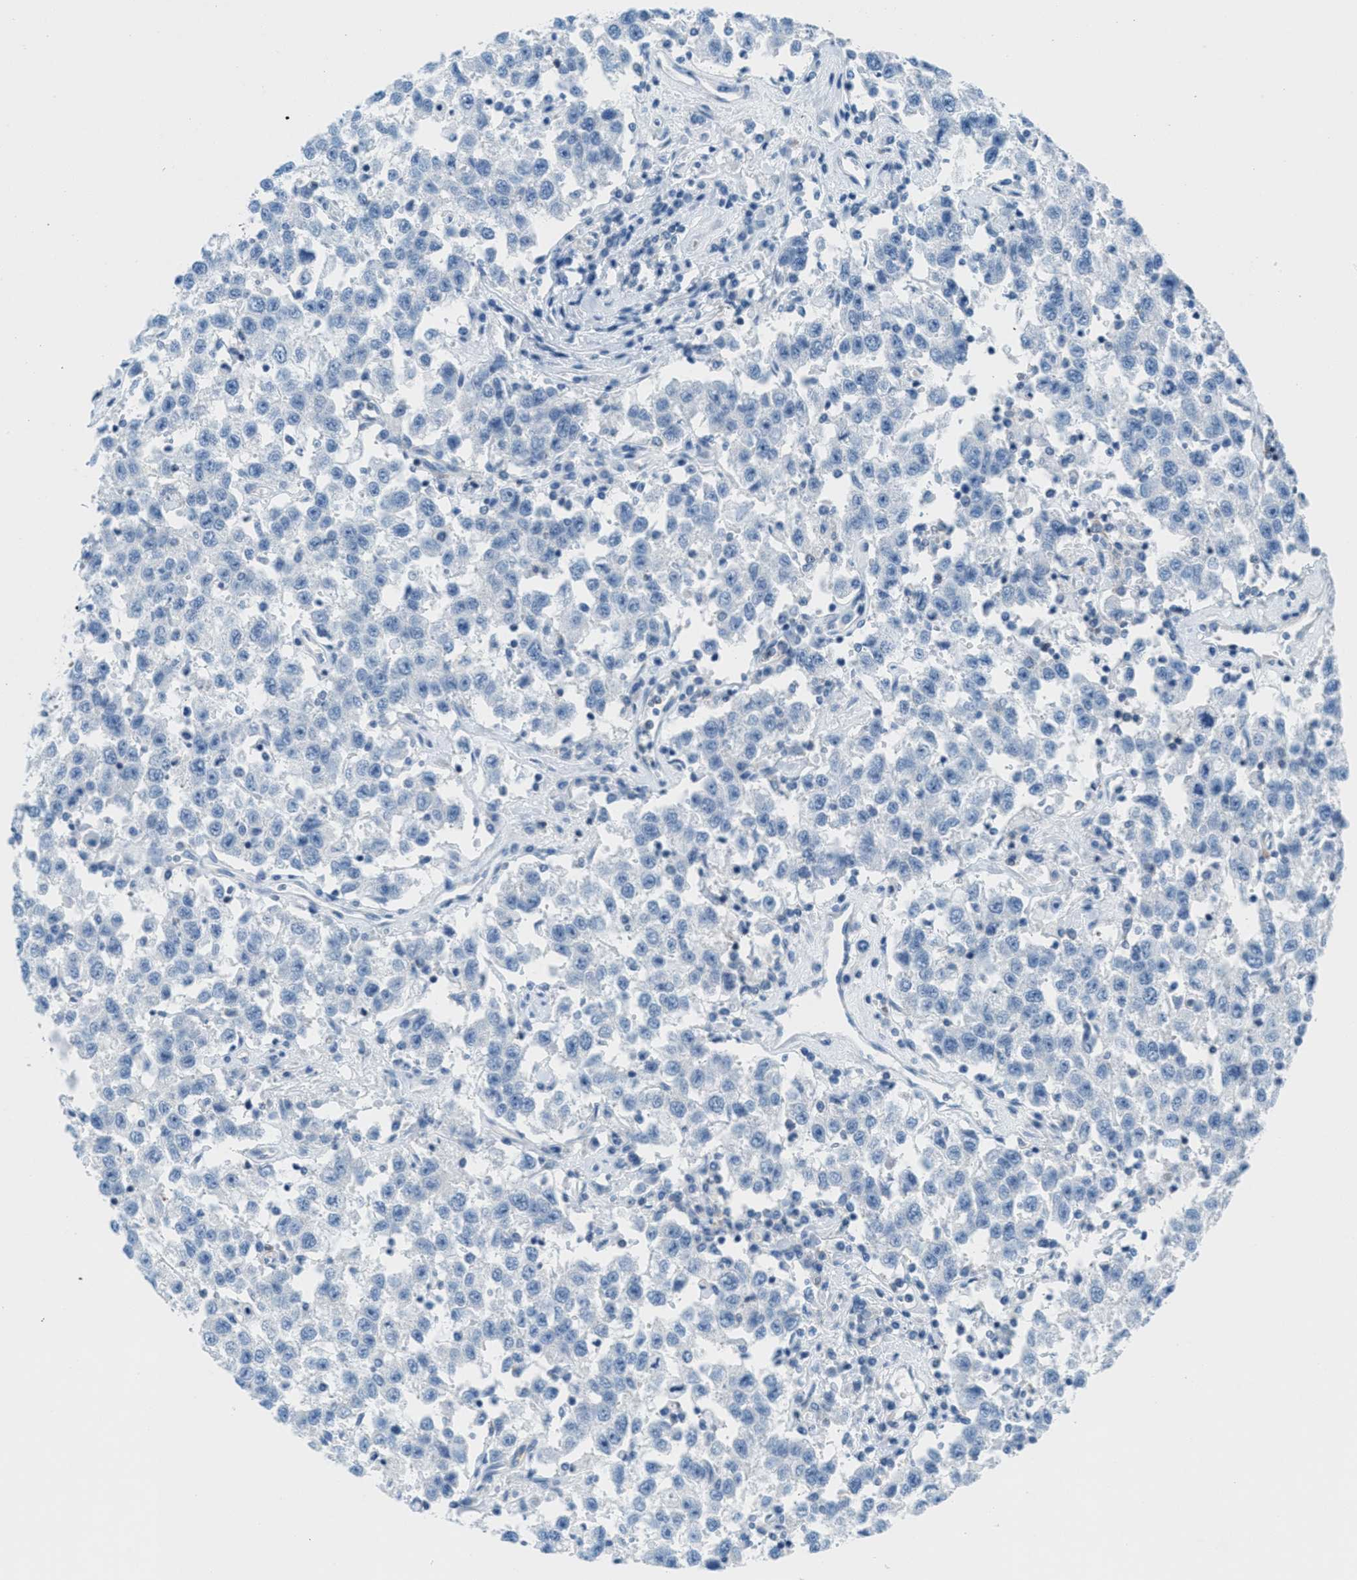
{"staining": {"intensity": "negative", "quantity": "none", "location": "none"}, "tissue": "testis cancer", "cell_type": "Tumor cells", "image_type": "cancer", "snomed": [{"axis": "morphology", "description": "Seminoma, NOS"}, {"axis": "topography", "description": "Testis"}], "caption": "Immunohistochemistry (IHC) image of neoplastic tissue: human seminoma (testis) stained with DAB (3,3'-diaminobenzidine) demonstrates no significant protein expression in tumor cells.", "gene": "MAPRE2", "patient": {"sex": "male", "age": 41}}